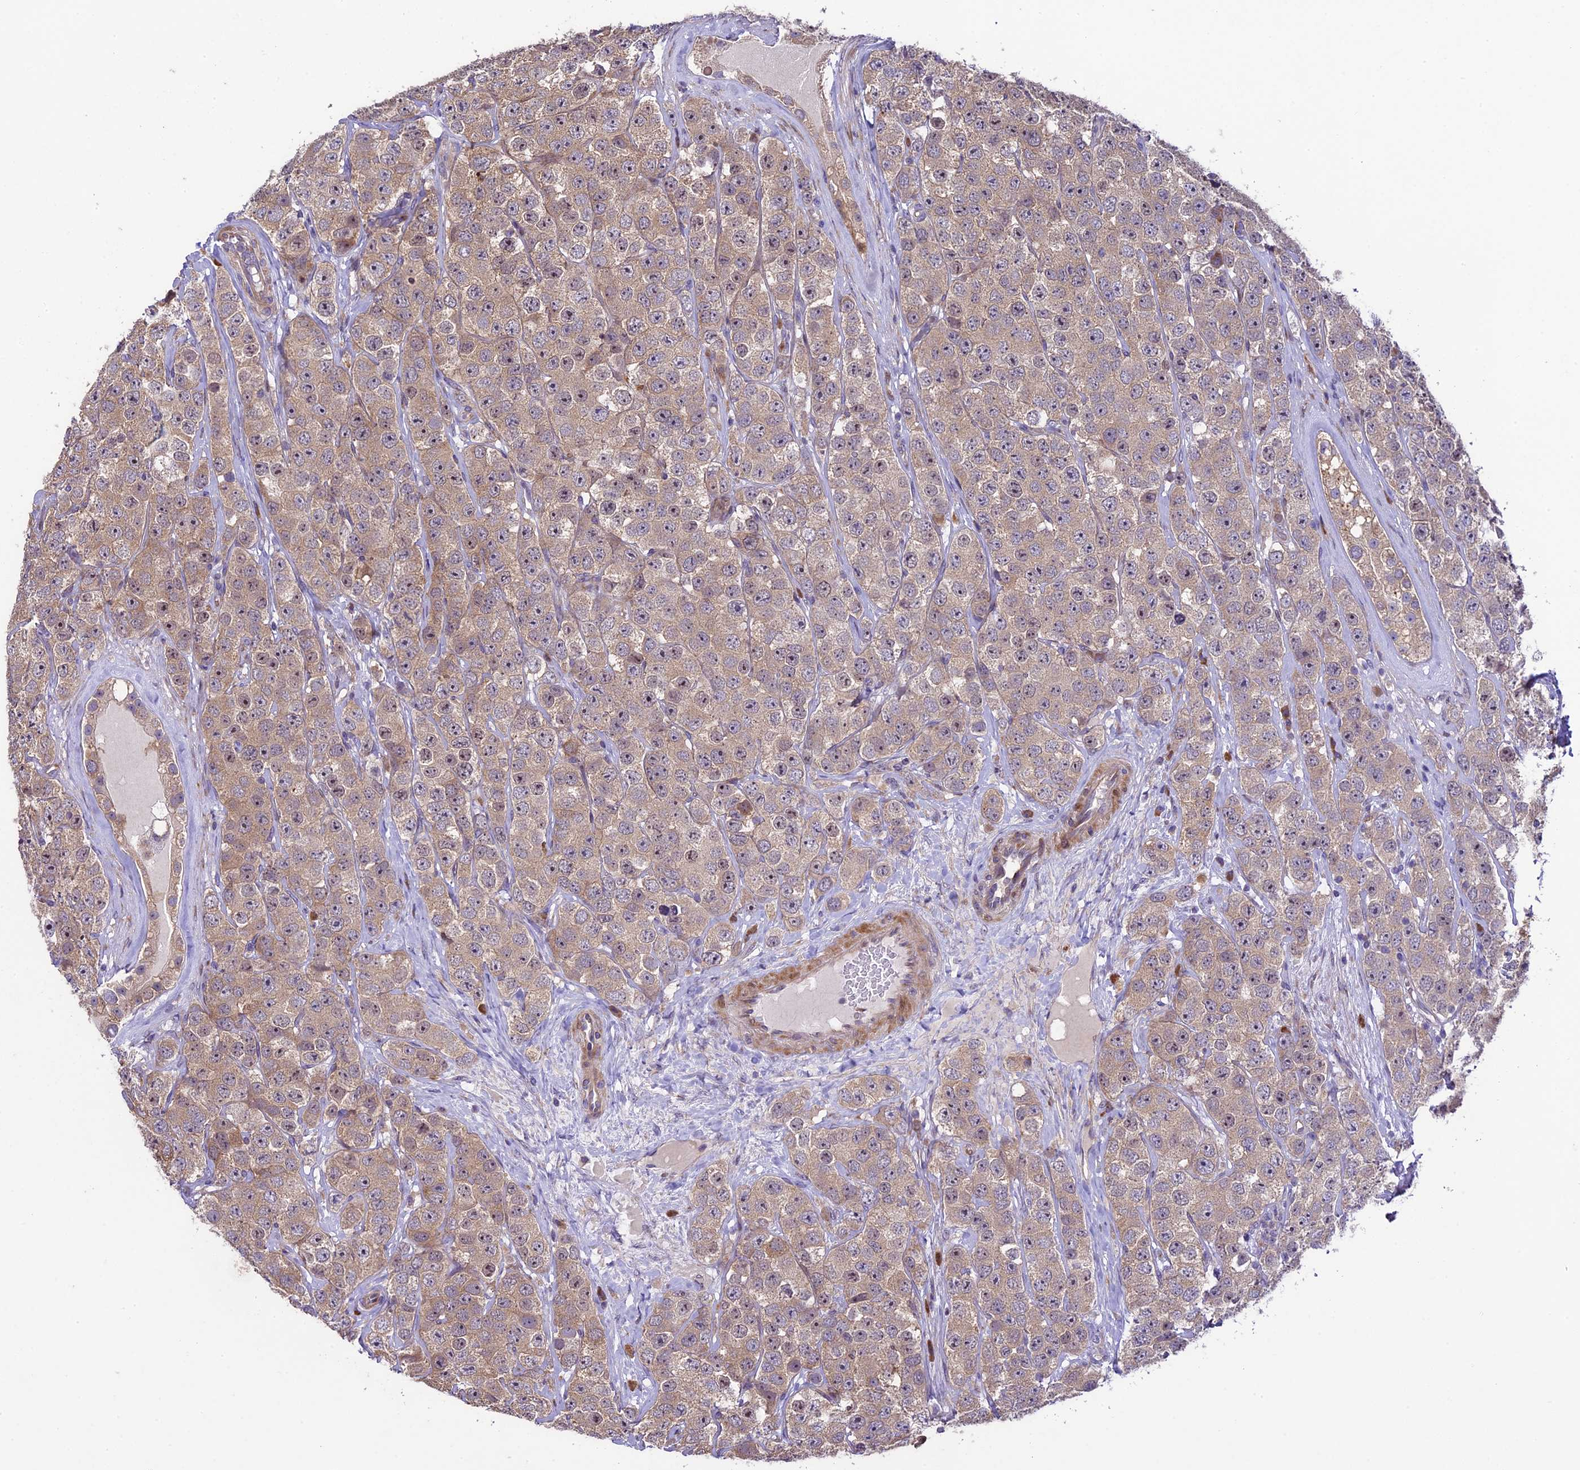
{"staining": {"intensity": "weak", "quantity": ">75%", "location": "cytoplasmic/membranous,nuclear"}, "tissue": "testis cancer", "cell_type": "Tumor cells", "image_type": "cancer", "snomed": [{"axis": "morphology", "description": "Seminoma, NOS"}, {"axis": "topography", "description": "Testis"}], "caption": "Protein analysis of testis seminoma tissue shows weak cytoplasmic/membranous and nuclear expression in about >75% of tumor cells. (Stains: DAB (3,3'-diaminobenzidine) in brown, nuclei in blue, Microscopy: brightfield microscopy at high magnification).", "gene": "SPIRE1", "patient": {"sex": "male", "age": 28}}